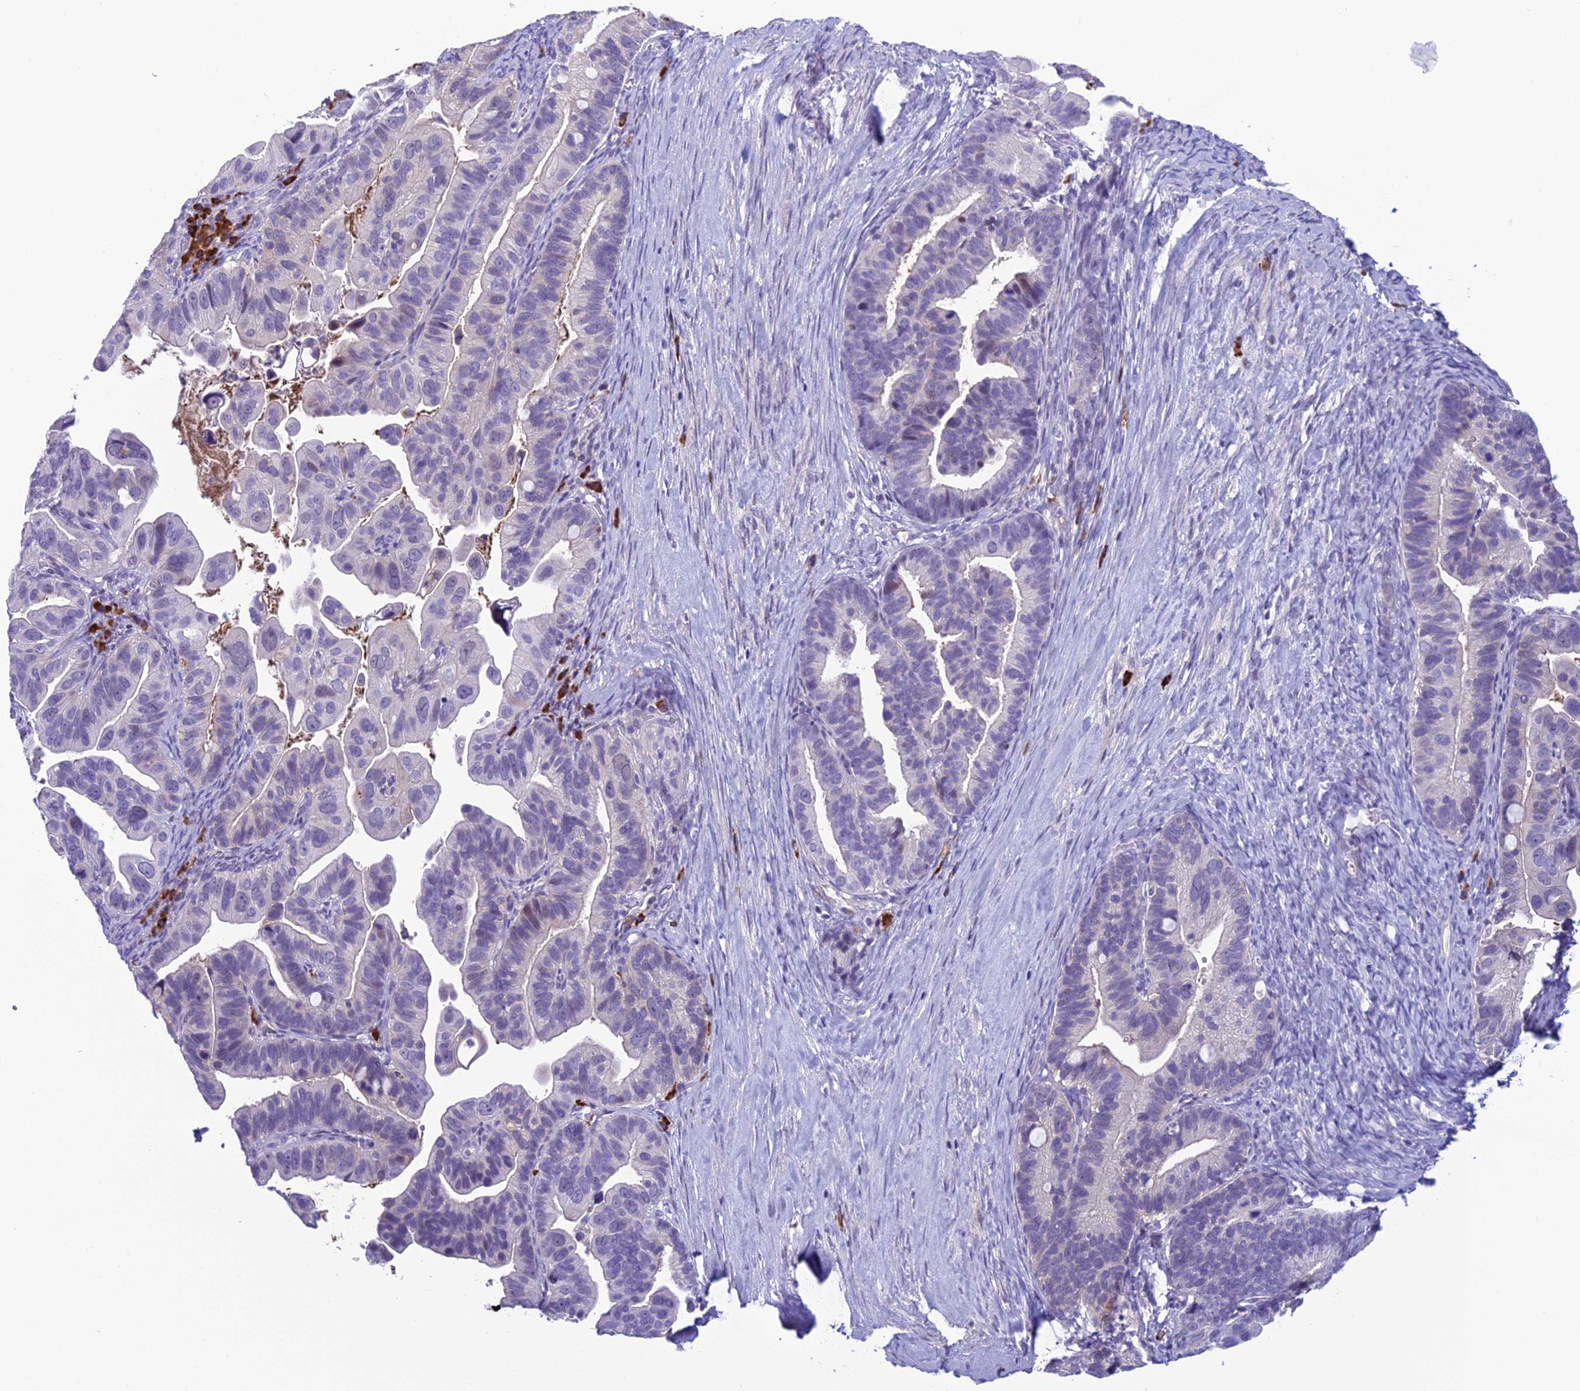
{"staining": {"intensity": "negative", "quantity": "none", "location": "none"}, "tissue": "ovarian cancer", "cell_type": "Tumor cells", "image_type": "cancer", "snomed": [{"axis": "morphology", "description": "Cystadenocarcinoma, serous, NOS"}, {"axis": "topography", "description": "Ovary"}], "caption": "High power microscopy photomicrograph of an IHC photomicrograph of serous cystadenocarcinoma (ovarian), revealing no significant staining in tumor cells.", "gene": "CRB2", "patient": {"sex": "female", "age": 56}}